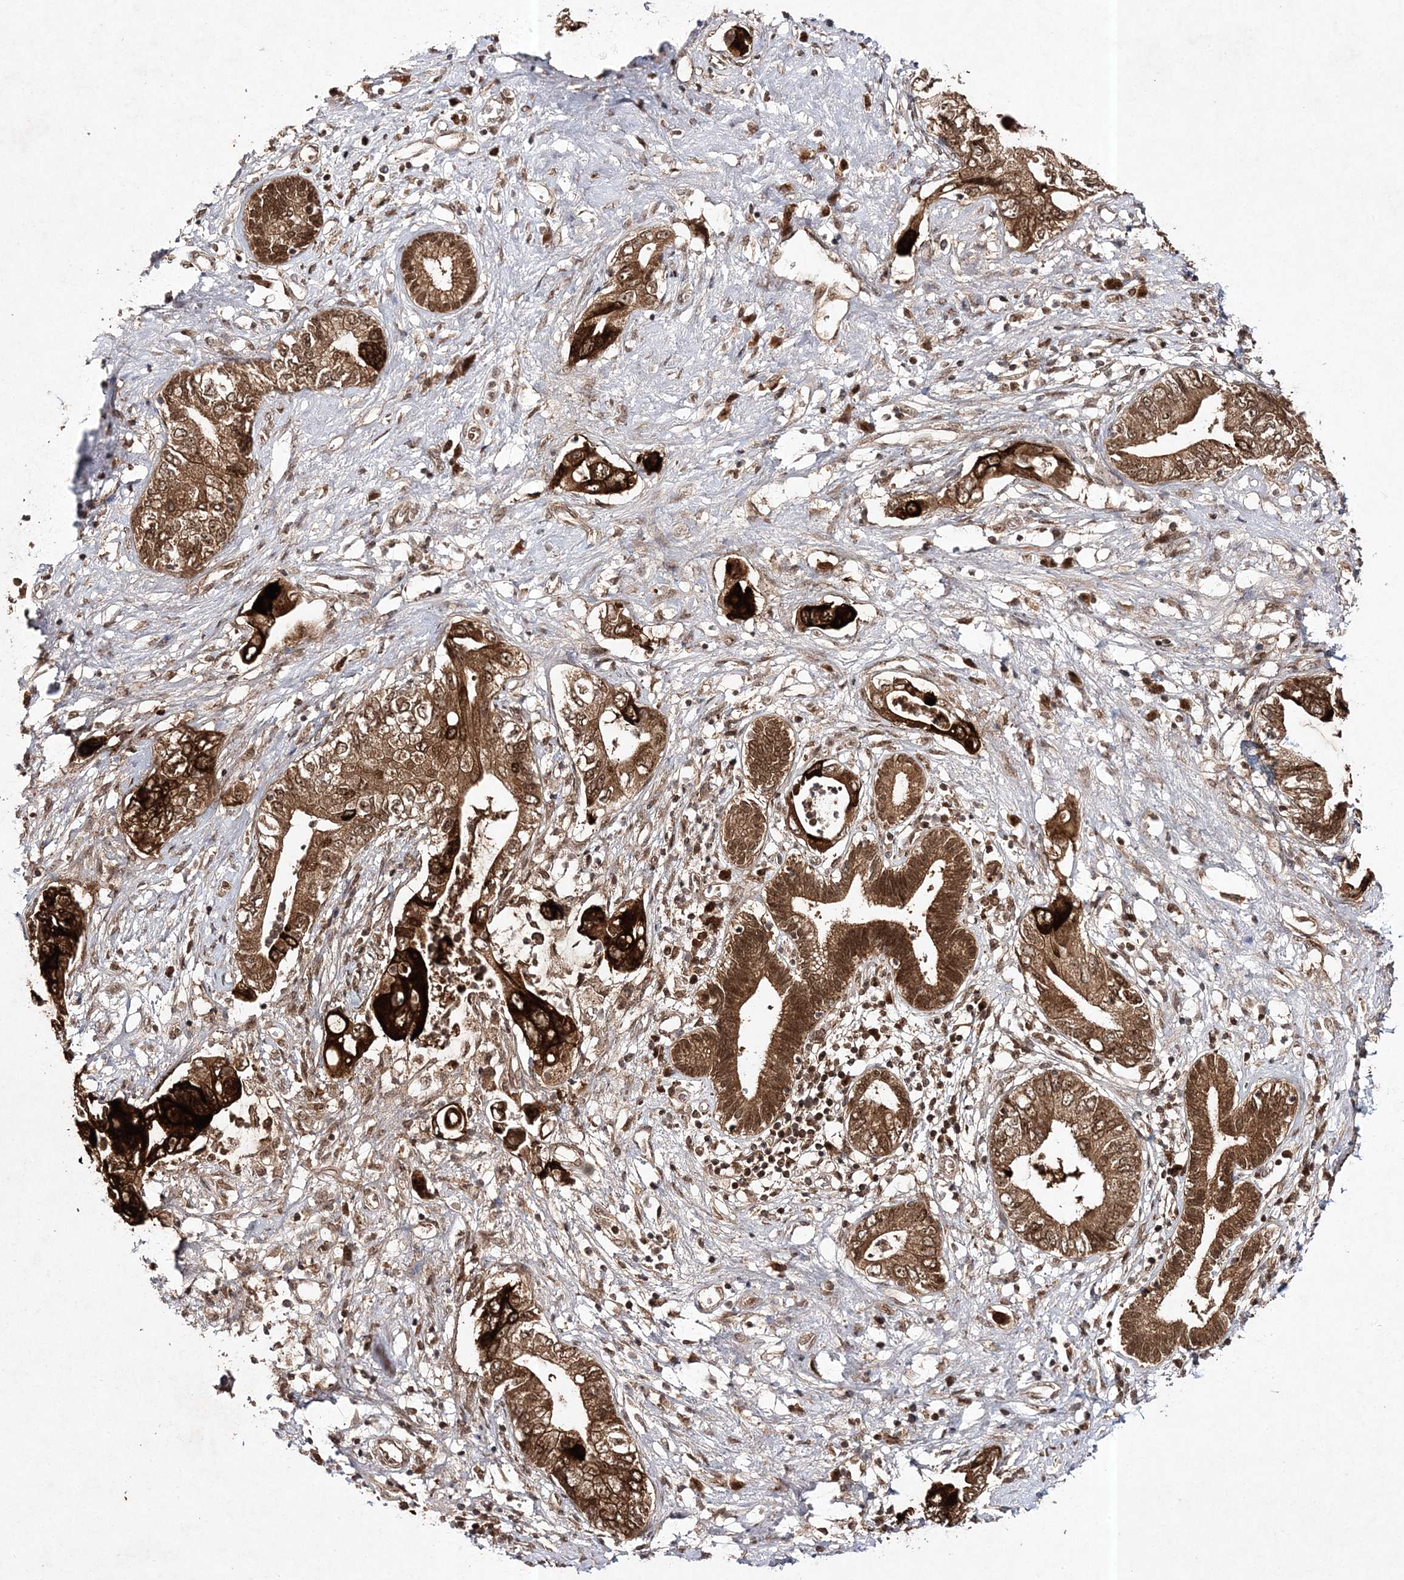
{"staining": {"intensity": "strong", "quantity": ">75%", "location": "cytoplasmic/membranous,nuclear"}, "tissue": "pancreatic cancer", "cell_type": "Tumor cells", "image_type": "cancer", "snomed": [{"axis": "morphology", "description": "Adenocarcinoma, NOS"}, {"axis": "topography", "description": "Pancreas"}], "caption": "Pancreatic cancer was stained to show a protein in brown. There is high levels of strong cytoplasmic/membranous and nuclear expression in approximately >75% of tumor cells. (DAB IHC with brightfield microscopy, high magnification).", "gene": "NIF3L1", "patient": {"sex": "female", "age": 73}}